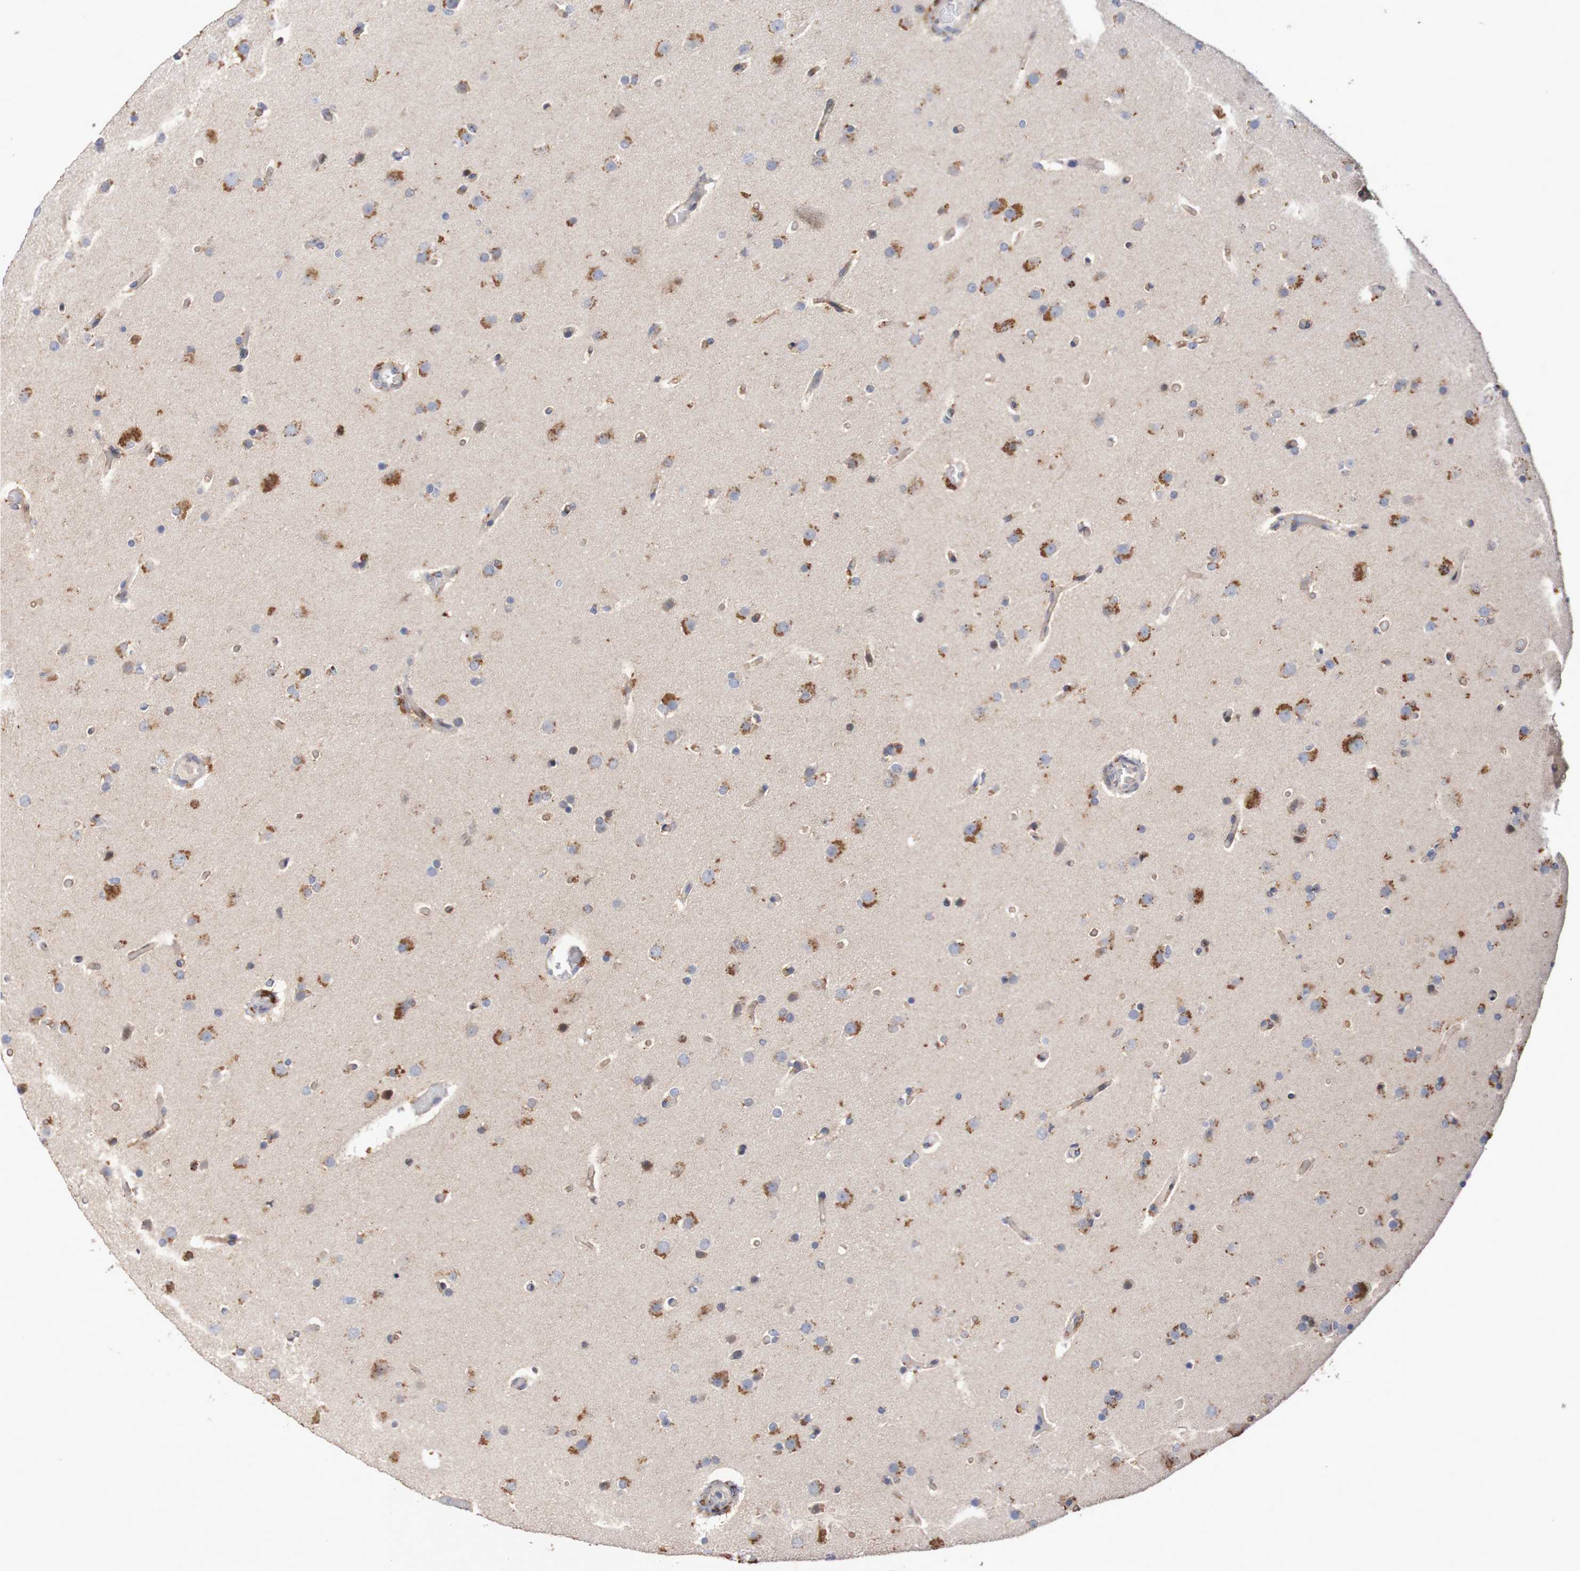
{"staining": {"intensity": "moderate", "quantity": "<25%", "location": "cytoplasmic/membranous"}, "tissue": "glioma", "cell_type": "Tumor cells", "image_type": "cancer", "snomed": [{"axis": "morphology", "description": "Glioma, malignant, High grade"}, {"axis": "topography", "description": "Cerebral cortex"}], "caption": "The immunohistochemical stain shows moderate cytoplasmic/membranous positivity in tumor cells of glioma tissue.", "gene": "FBP2", "patient": {"sex": "female", "age": 36}}